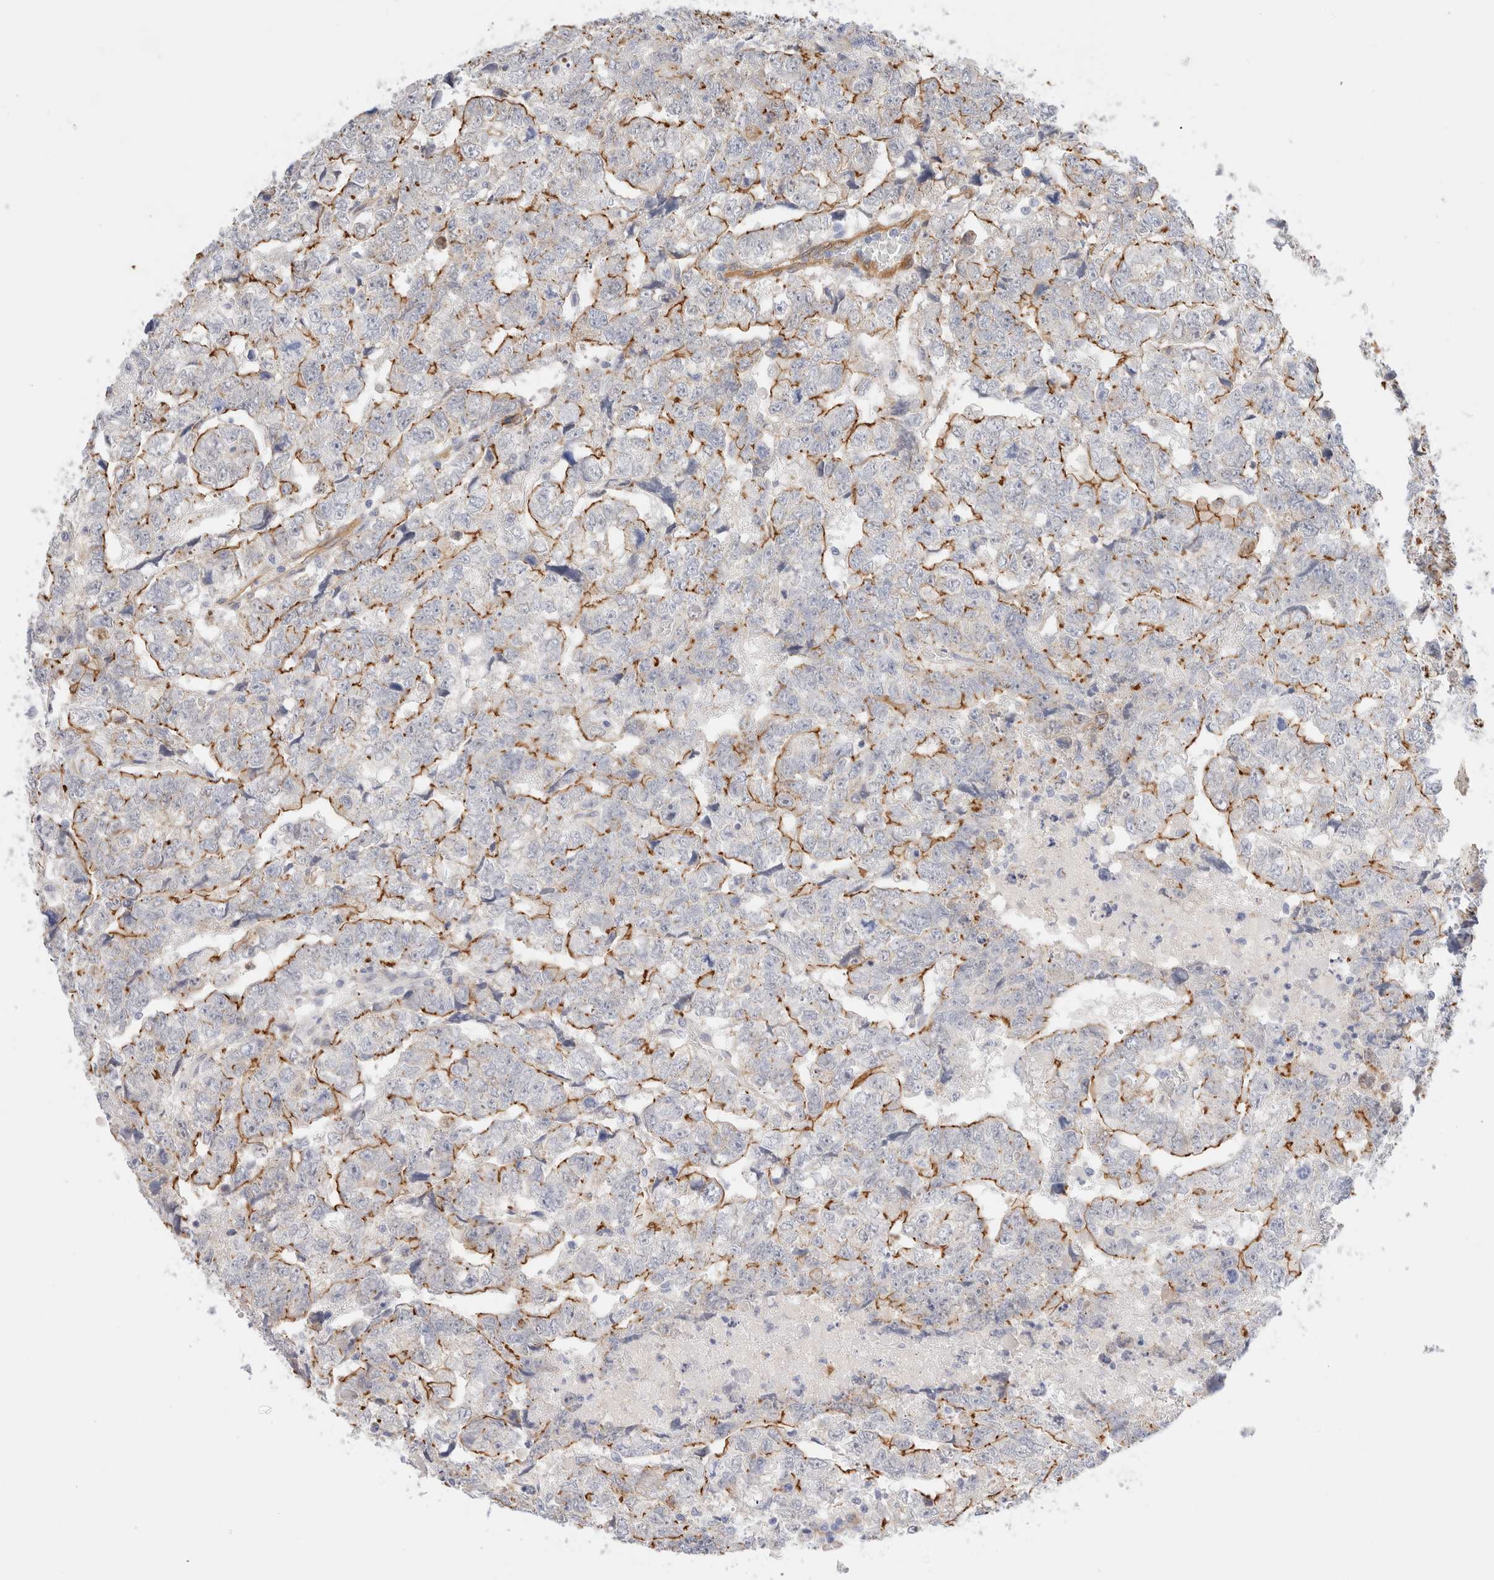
{"staining": {"intensity": "moderate", "quantity": "25%-75%", "location": "cytoplasmic/membranous"}, "tissue": "testis cancer", "cell_type": "Tumor cells", "image_type": "cancer", "snomed": [{"axis": "morphology", "description": "Carcinoma, Embryonal, NOS"}, {"axis": "topography", "description": "Testis"}], "caption": "Immunohistochemistry (DAB (3,3'-diaminobenzidine)) staining of testis embryonal carcinoma shows moderate cytoplasmic/membranous protein staining in about 25%-75% of tumor cells.", "gene": "LMCD1", "patient": {"sex": "male", "age": 36}}